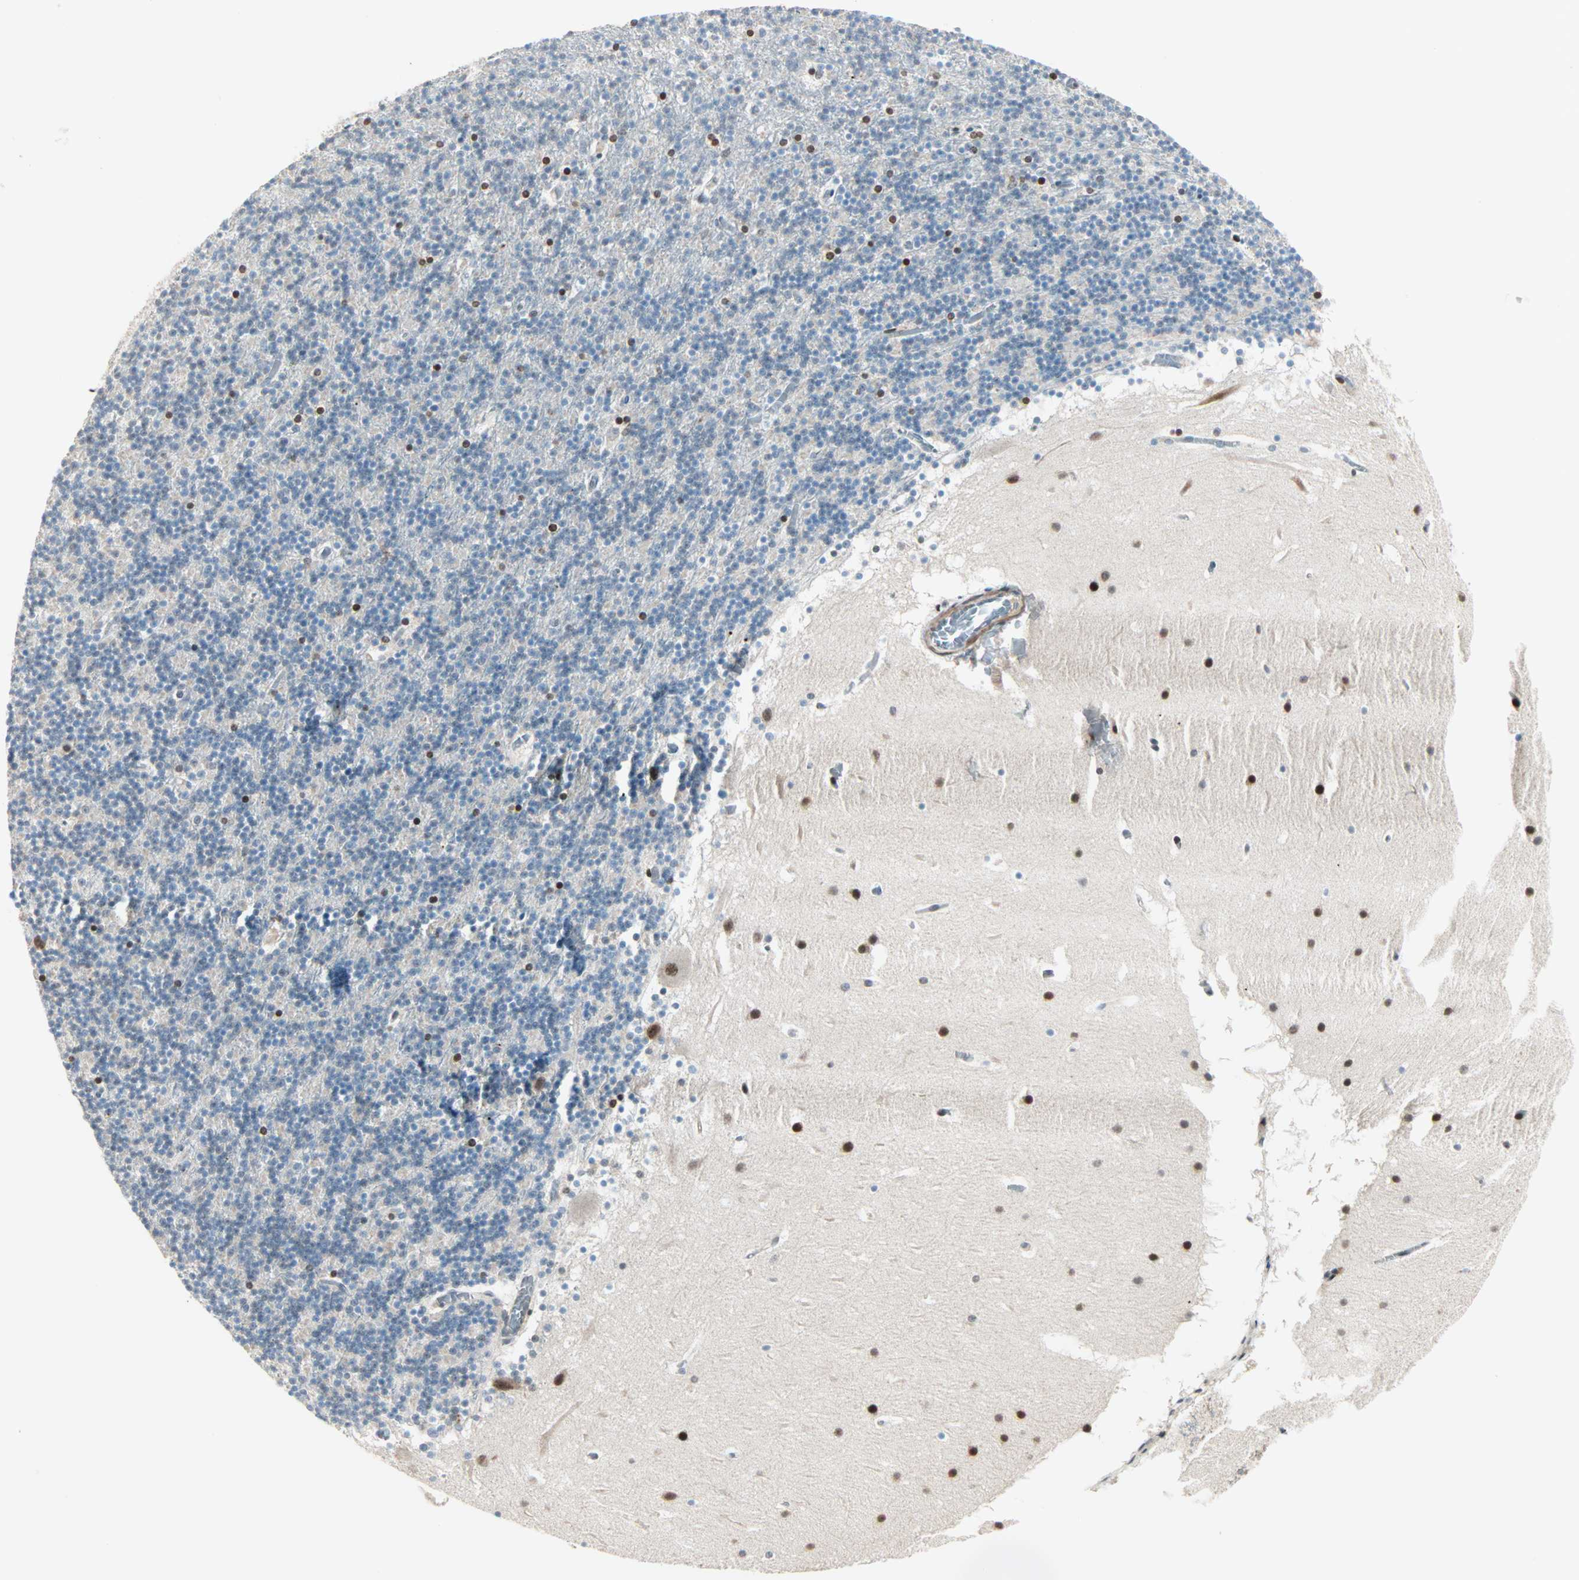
{"staining": {"intensity": "moderate", "quantity": "<25%", "location": "nuclear"}, "tissue": "cerebellum", "cell_type": "Cells in granular layer", "image_type": "normal", "snomed": [{"axis": "morphology", "description": "Normal tissue, NOS"}, {"axis": "topography", "description": "Cerebellum"}], "caption": "Human cerebellum stained with a brown dye reveals moderate nuclear positive staining in approximately <25% of cells in granular layer.", "gene": "CBX4", "patient": {"sex": "male", "age": 45}}